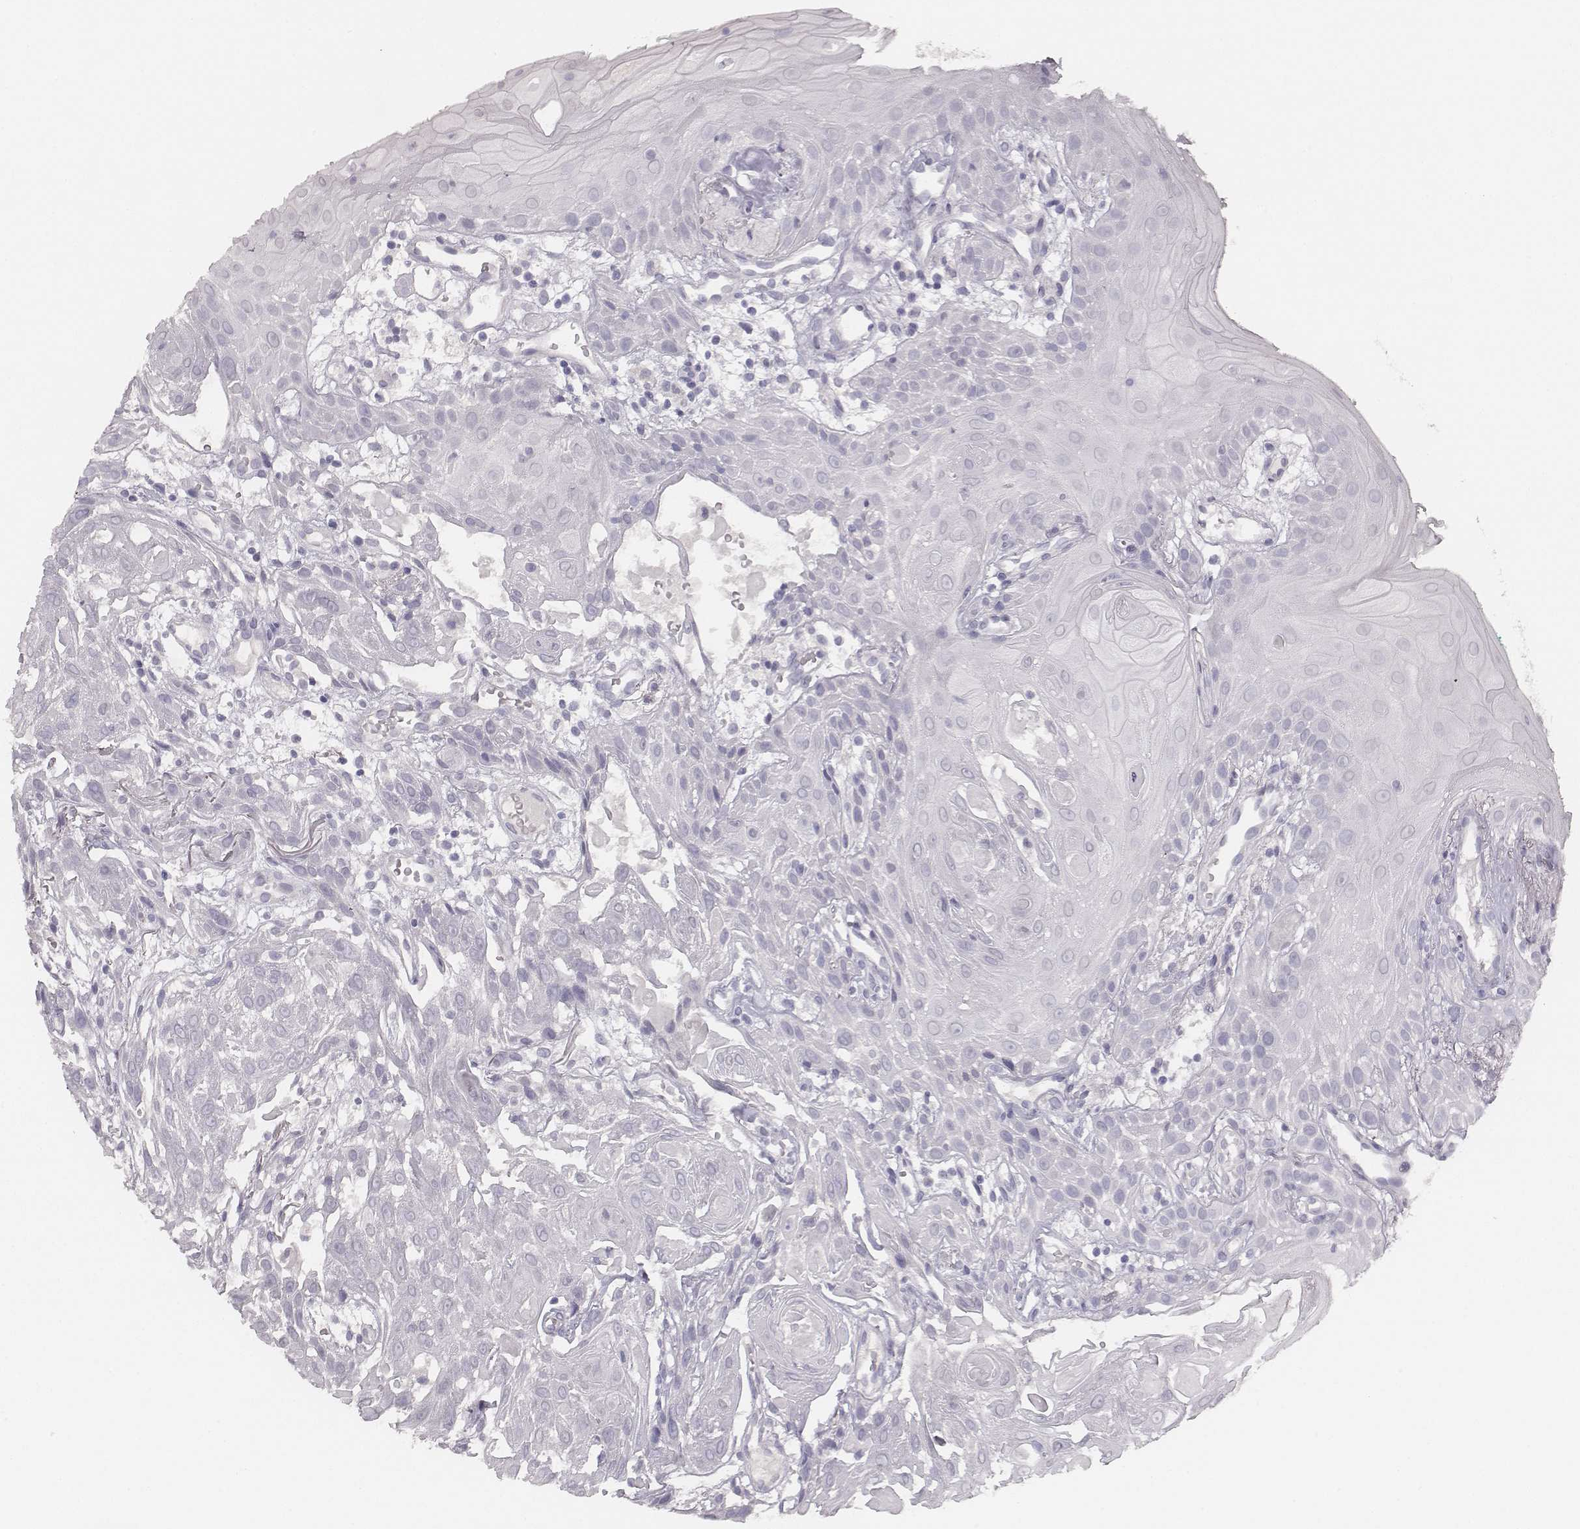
{"staining": {"intensity": "negative", "quantity": "none", "location": "none"}, "tissue": "head and neck cancer", "cell_type": "Tumor cells", "image_type": "cancer", "snomed": [{"axis": "morphology", "description": "Normal tissue, NOS"}, {"axis": "morphology", "description": "Squamous cell carcinoma, NOS"}, {"axis": "topography", "description": "Oral tissue"}, {"axis": "topography", "description": "Salivary gland"}, {"axis": "topography", "description": "Head-Neck"}], "caption": "Immunohistochemical staining of human squamous cell carcinoma (head and neck) shows no significant staining in tumor cells.", "gene": "MYH6", "patient": {"sex": "female", "age": 62}}